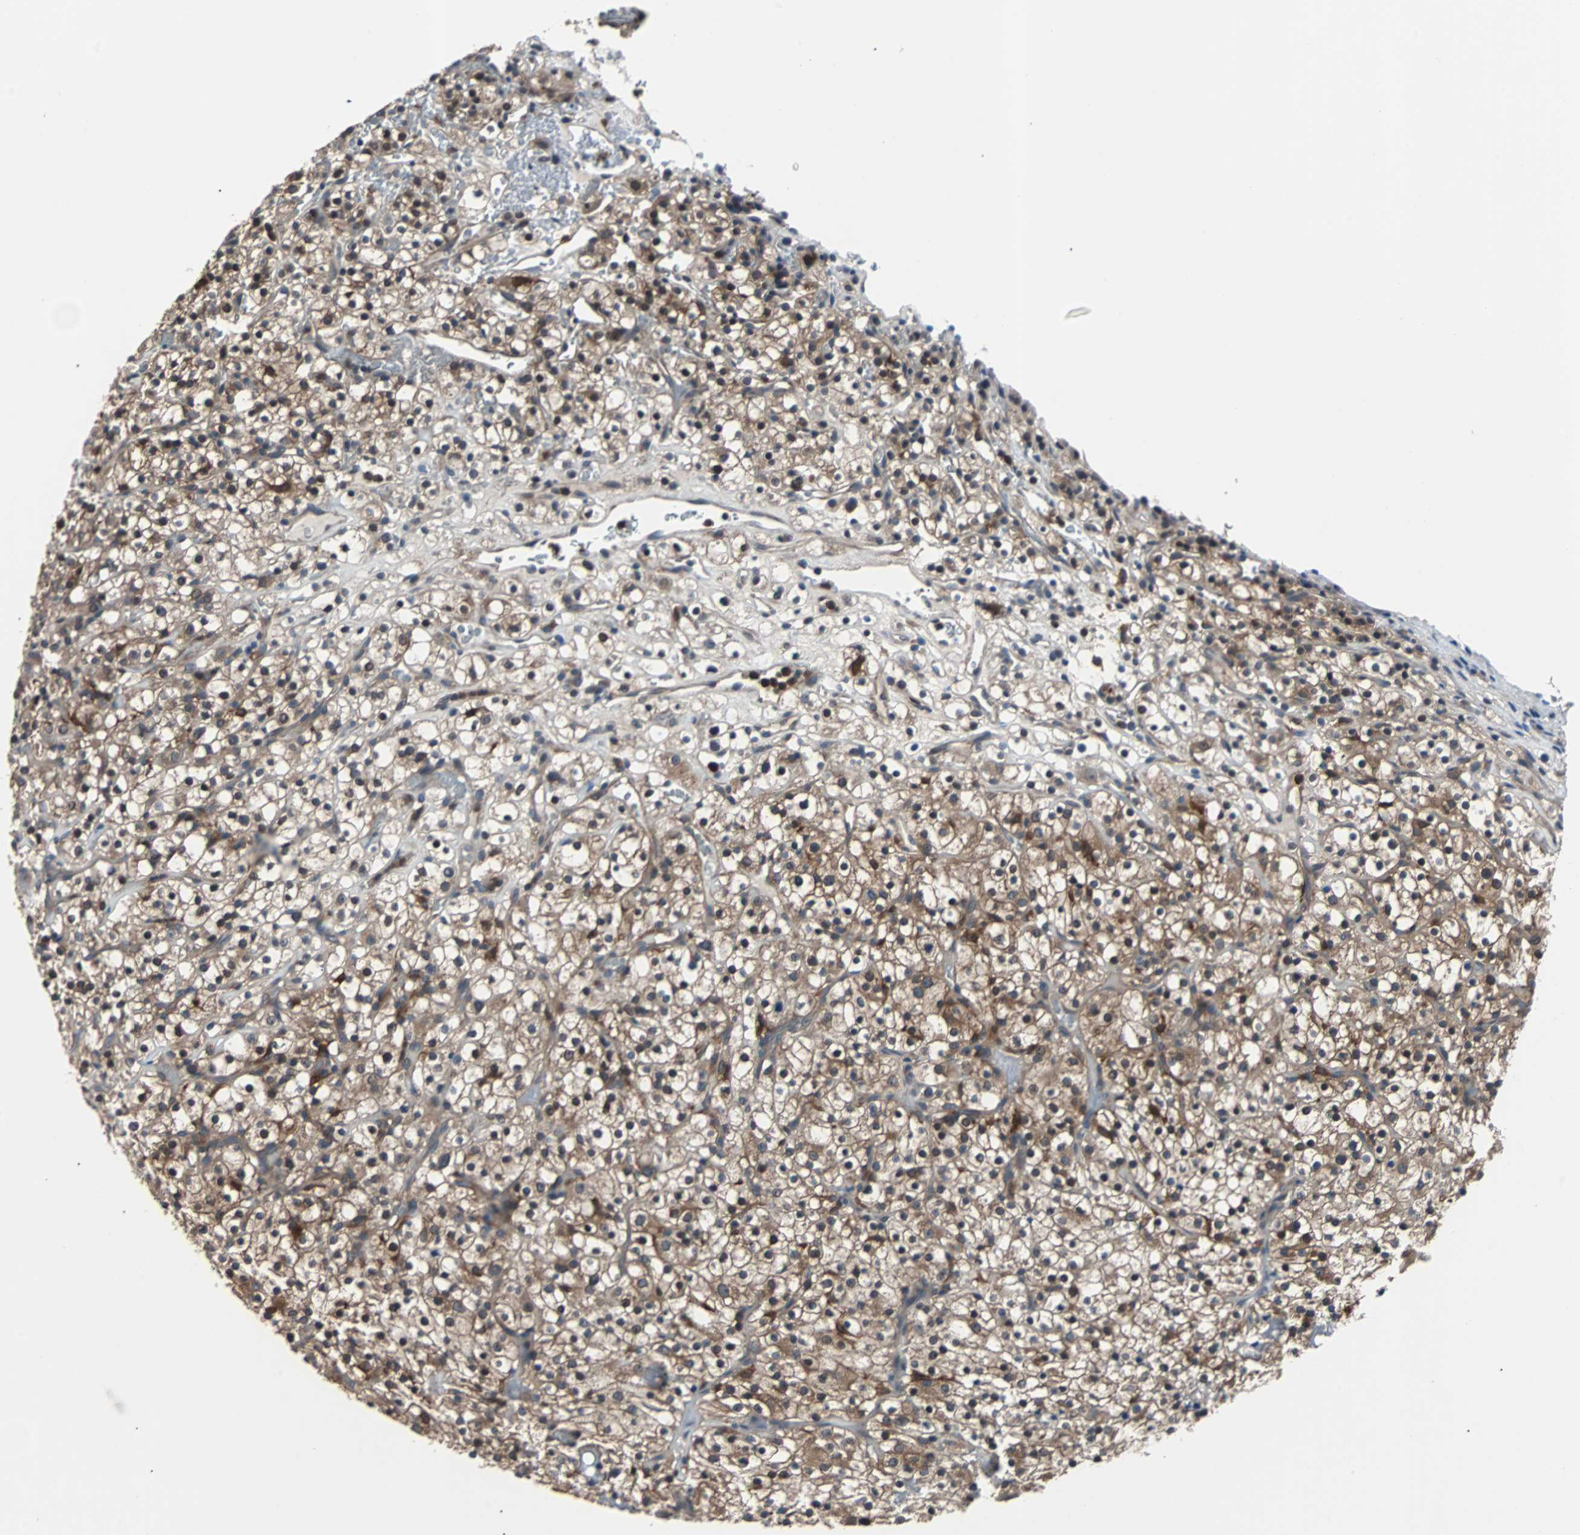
{"staining": {"intensity": "moderate", "quantity": ">75%", "location": "cytoplasmic/membranous"}, "tissue": "renal cancer", "cell_type": "Tumor cells", "image_type": "cancer", "snomed": [{"axis": "morphology", "description": "Normal tissue, NOS"}, {"axis": "morphology", "description": "Adenocarcinoma, NOS"}, {"axis": "topography", "description": "Kidney"}], "caption": "Moderate cytoplasmic/membranous positivity for a protein is identified in about >75% of tumor cells of adenocarcinoma (renal) using IHC.", "gene": "PAK1", "patient": {"sex": "female", "age": 72}}